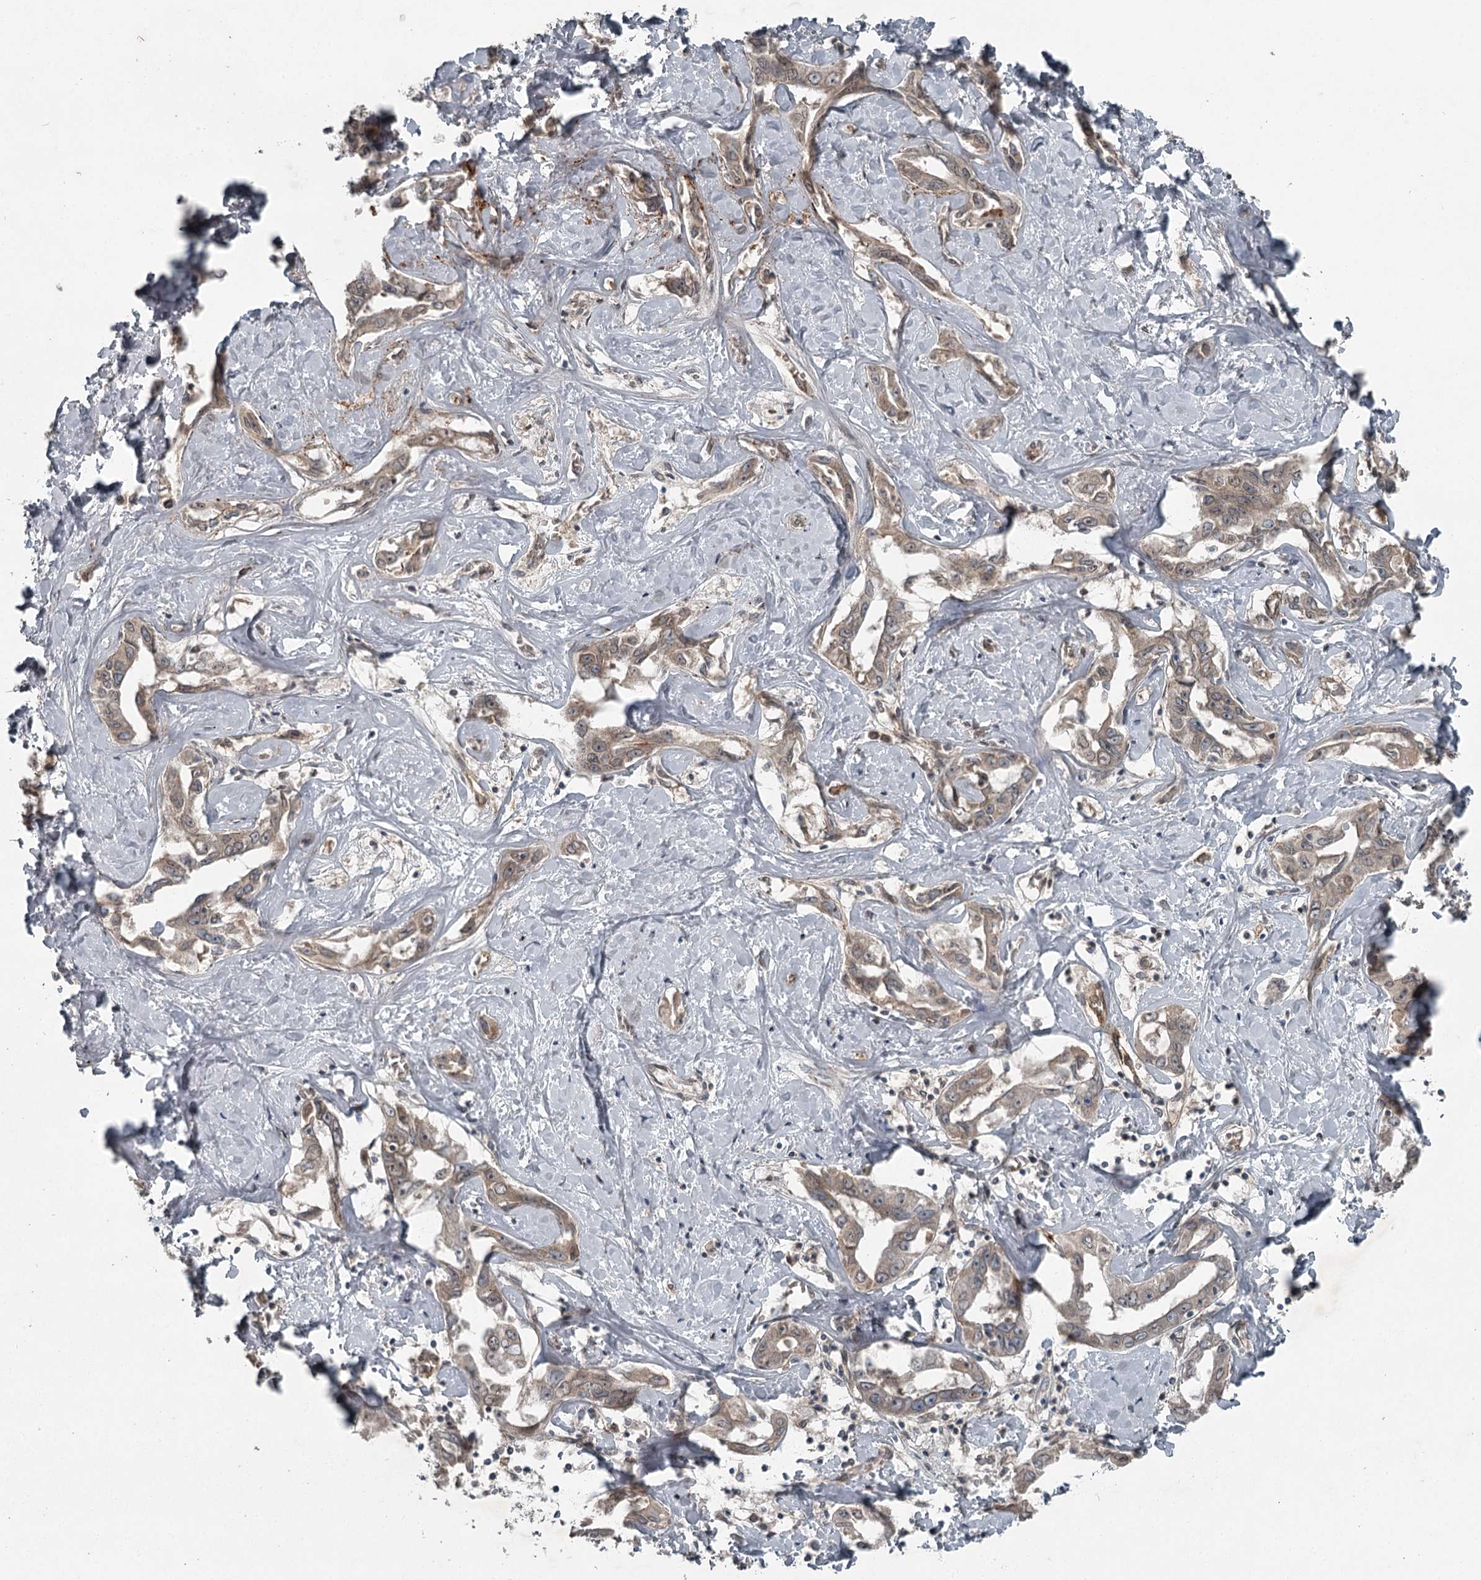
{"staining": {"intensity": "weak", "quantity": "25%-75%", "location": "cytoplasmic/membranous"}, "tissue": "liver cancer", "cell_type": "Tumor cells", "image_type": "cancer", "snomed": [{"axis": "morphology", "description": "Cholangiocarcinoma"}, {"axis": "topography", "description": "Liver"}], "caption": "This image shows IHC staining of liver cancer, with low weak cytoplasmic/membranous positivity in approximately 25%-75% of tumor cells.", "gene": "SLC39A8", "patient": {"sex": "male", "age": 59}}